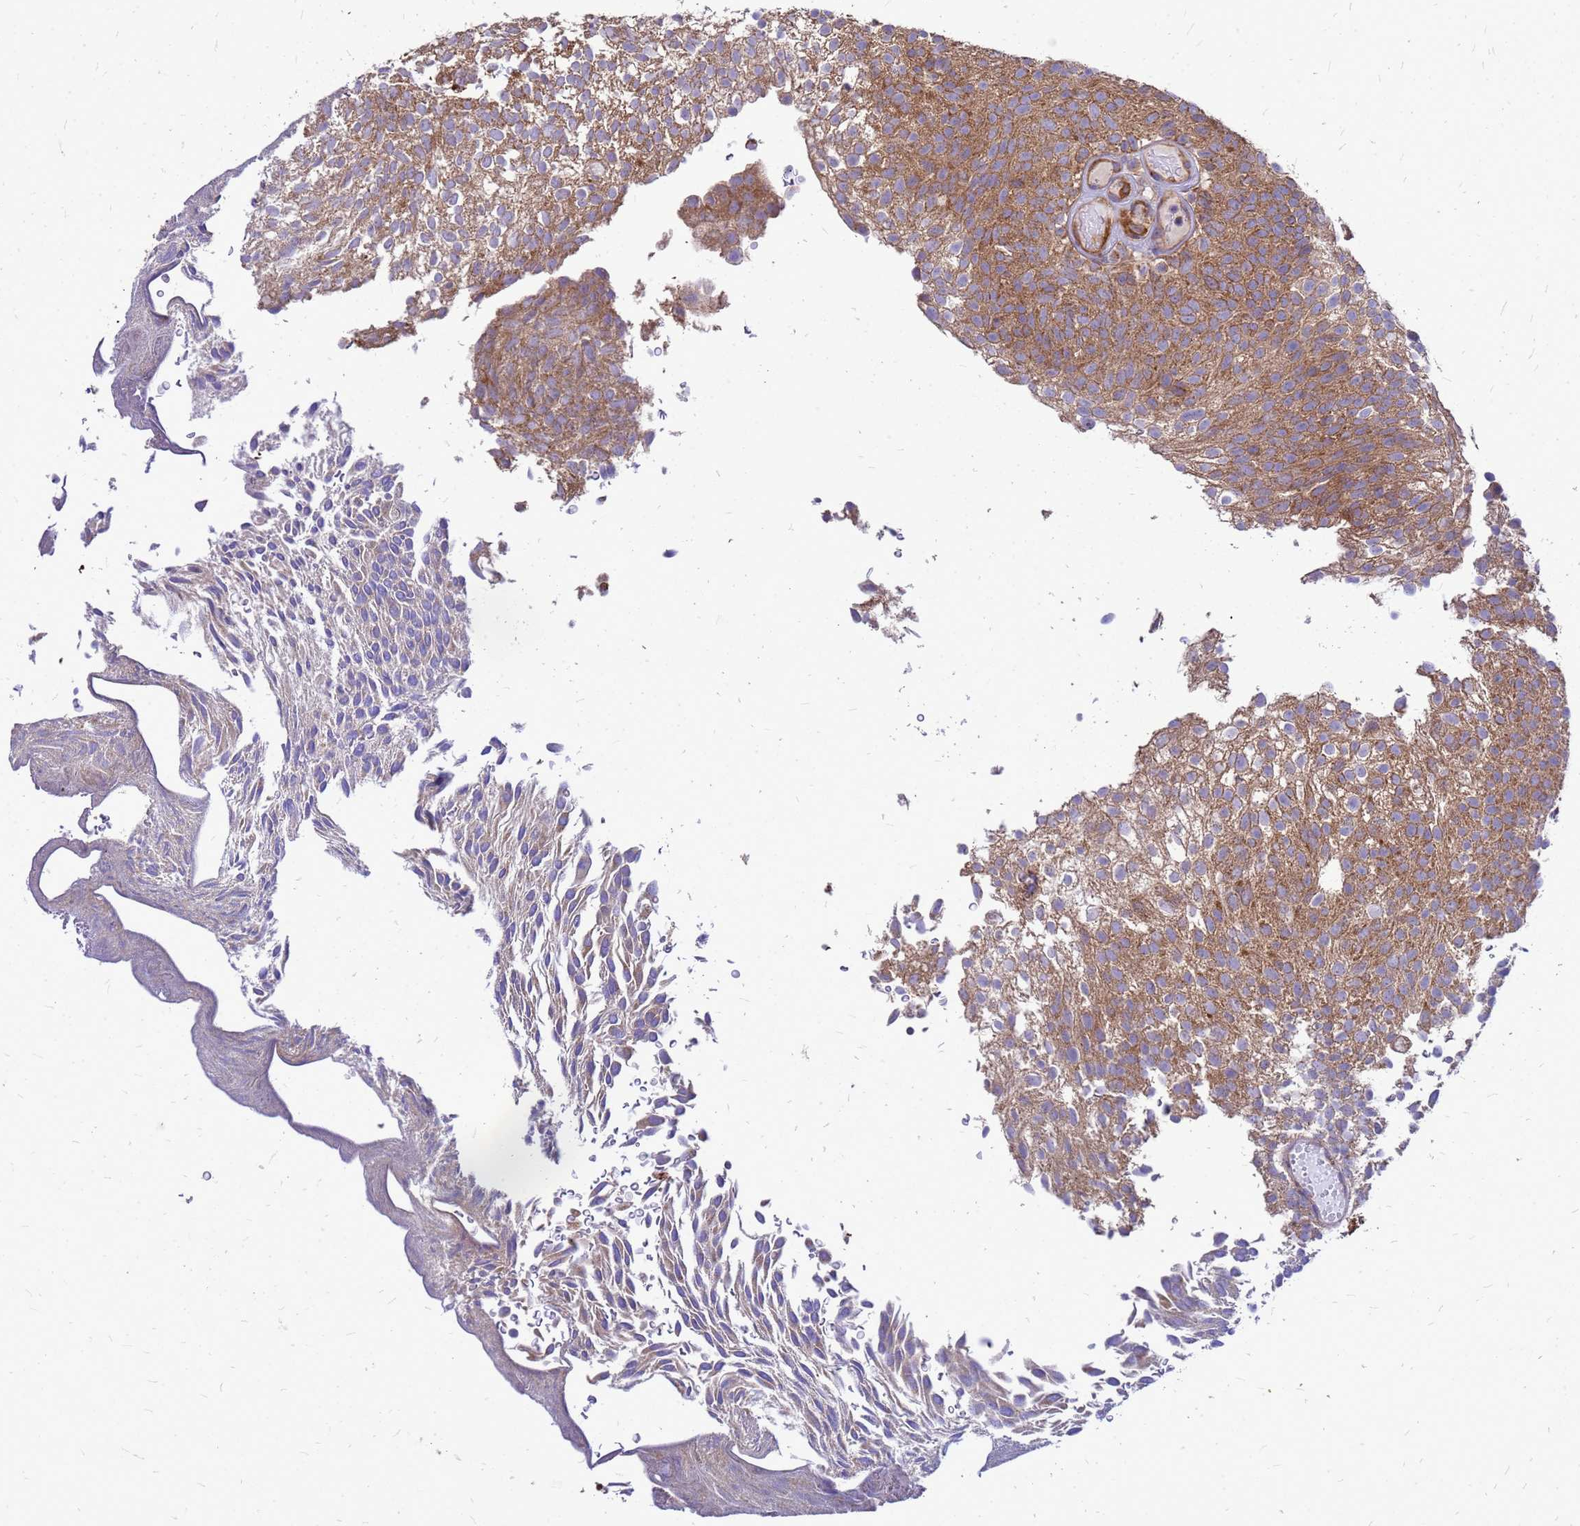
{"staining": {"intensity": "strong", "quantity": ">75%", "location": "cytoplasmic/membranous"}, "tissue": "urothelial cancer", "cell_type": "Tumor cells", "image_type": "cancer", "snomed": [{"axis": "morphology", "description": "Urothelial carcinoma, Low grade"}, {"axis": "topography", "description": "Urinary bladder"}], "caption": "Urothelial carcinoma (low-grade) stained for a protein displays strong cytoplasmic/membranous positivity in tumor cells. The staining was performed using DAB, with brown indicating positive protein expression. Nuclei are stained blue with hematoxylin.", "gene": "FSTL4", "patient": {"sex": "male", "age": 78}}